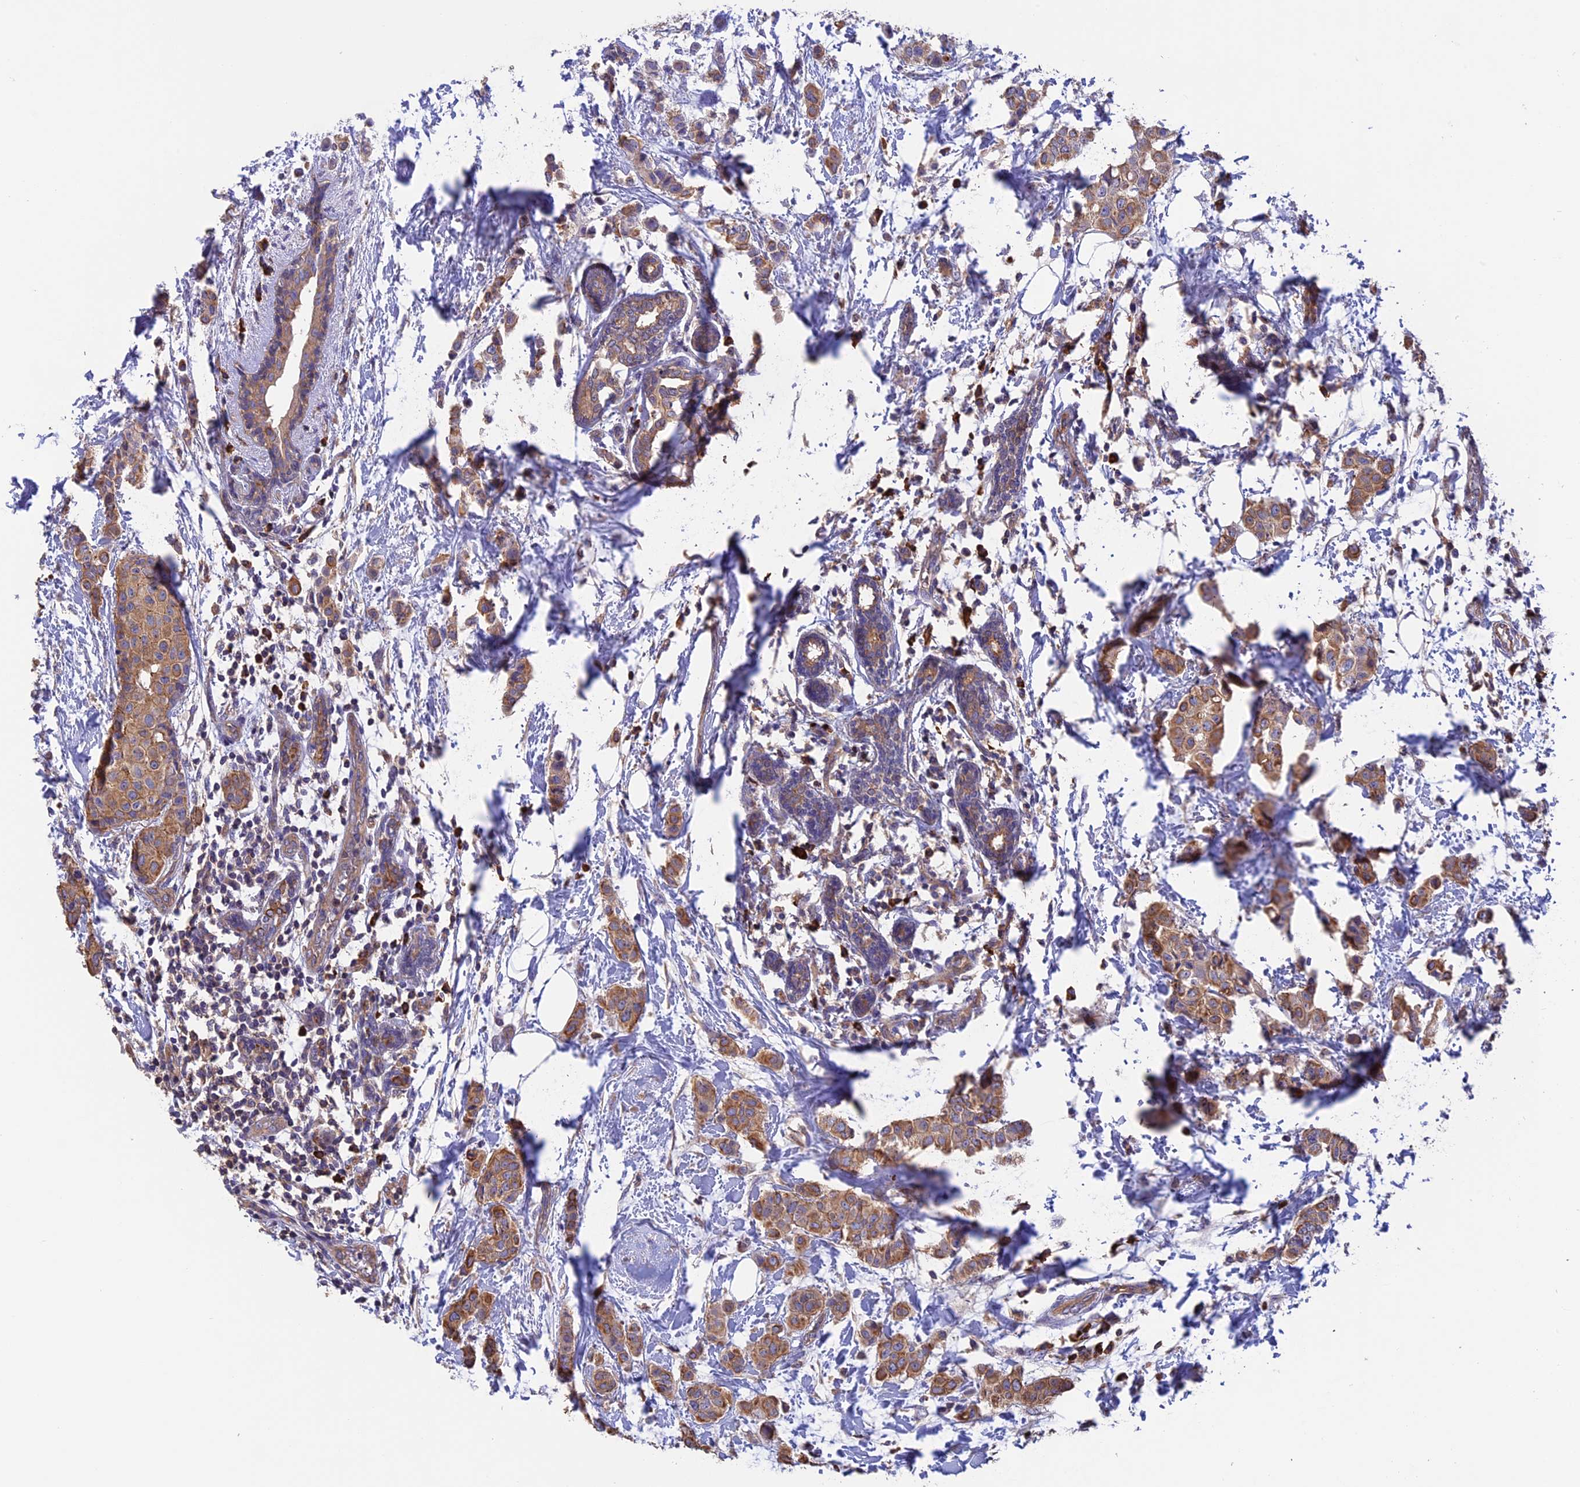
{"staining": {"intensity": "moderate", "quantity": ">75%", "location": "cytoplasmic/membranous"}, "tissue": "breast cancer", "cell_type": "Tumor cells", "image_type": "cancer", "snomed": [{"axis": "morphology", "description": "Duct carcinoma"}, {"axis": "topography", "description": "Breast"}], "caption": "Immunohistochemical staining of infiltrating ductal carcinoma (breast) displays moderate cytoplasmic/membranous protein positivity in about >75% of tumor cells.", "gene": "GAS8", "patient": {"sex": "female", "age": 40}}